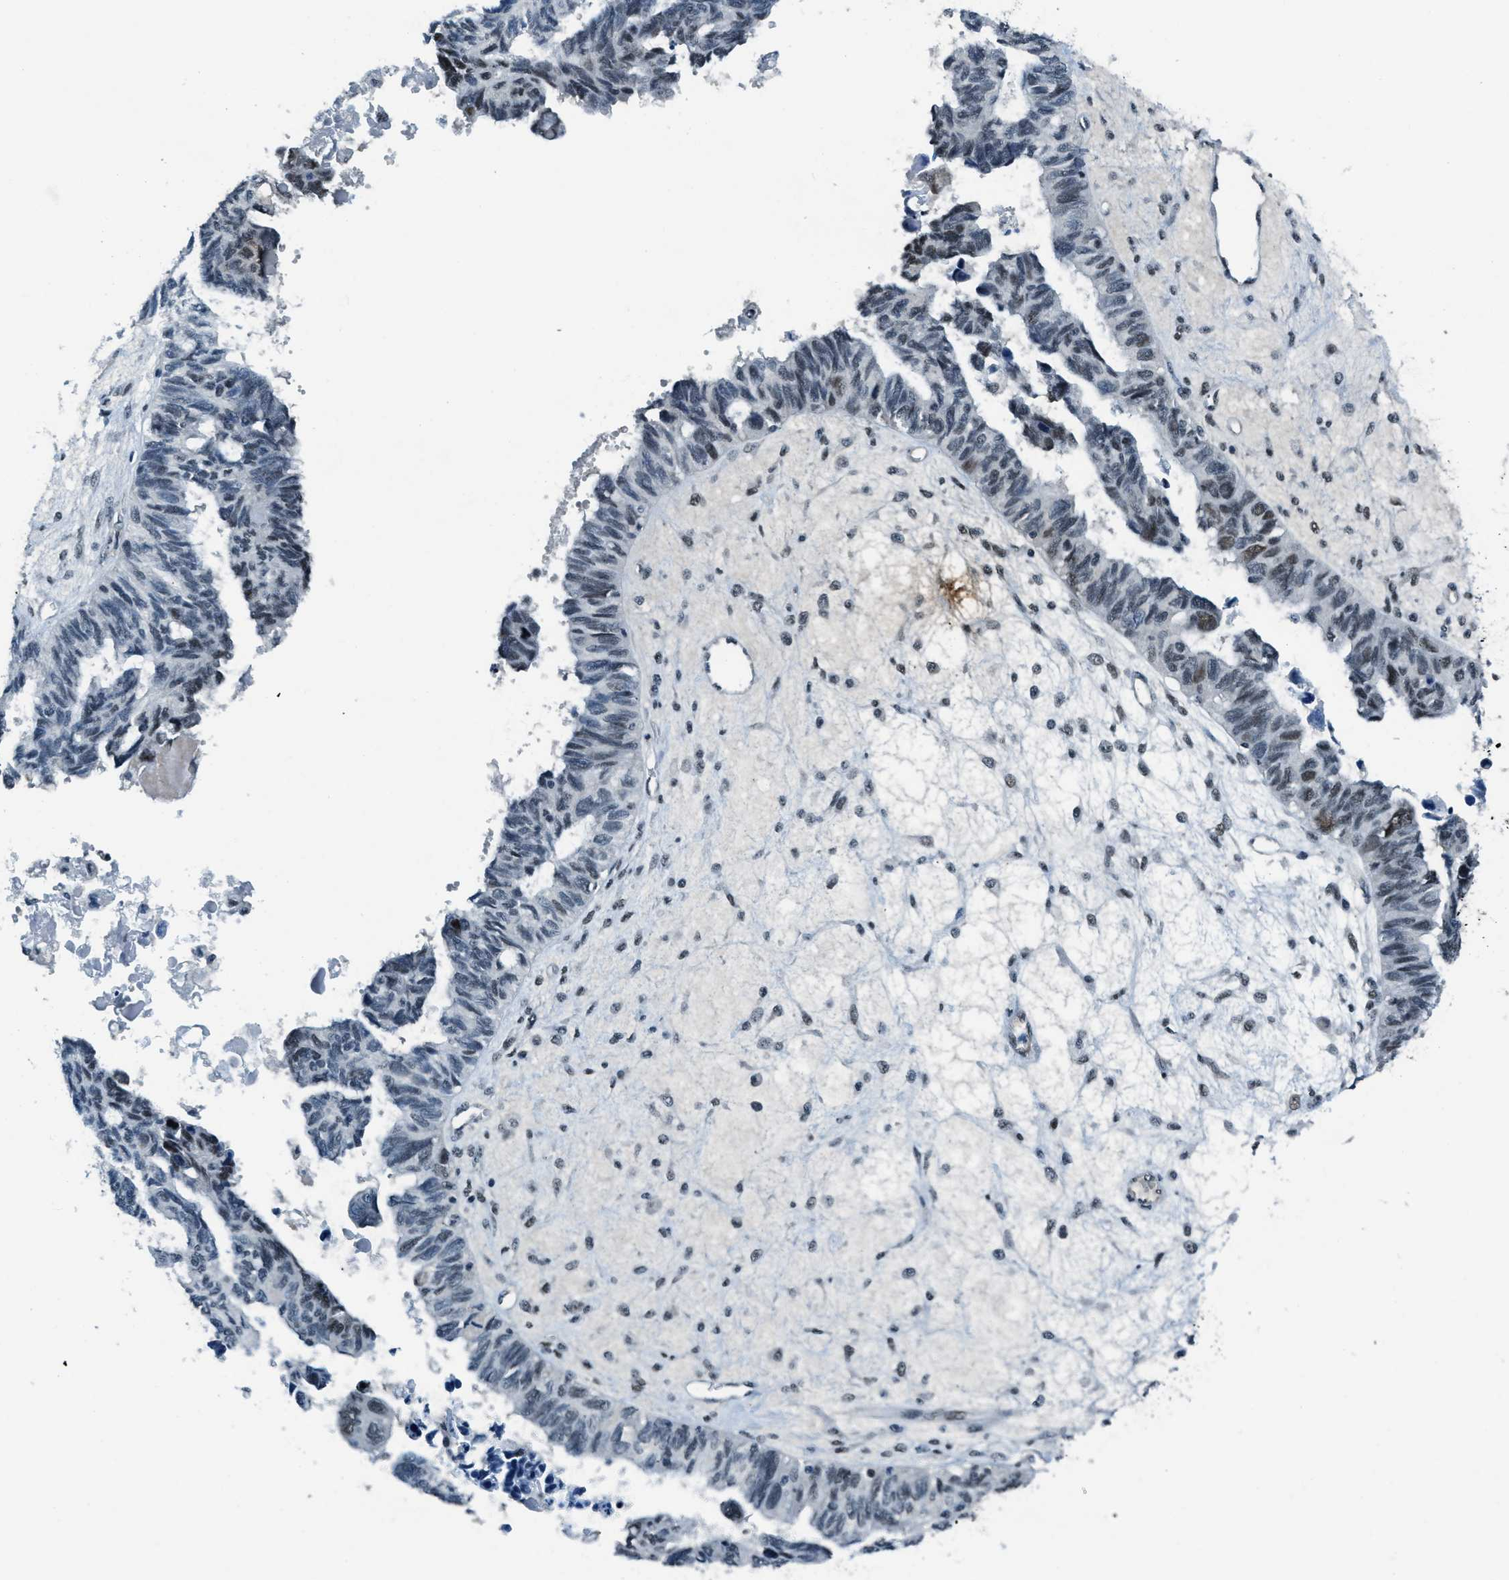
{"staining": {"intensity": "moderate", "quantity": "25%-75%", "location": "nuclear"}, "tissue": "ovarian cancer", "cell_type": "Tumor cells", "image_type": "cancer", "snomed": [{"axis": "morphology", "description": "Cystadenocarcinoma, serous, NOS"}, {"axis": "topography", "description": "Ovary"}], "caption": "About 25%-75% of tumor cells in human ovarian cancer (serous cystadenocarcinoma) demonstrate moderate nuclear protein expression as visualized by brown immunohistochemical staining.", "gene": "KLF6", "patient": {"sex": "female", "age": 79}}